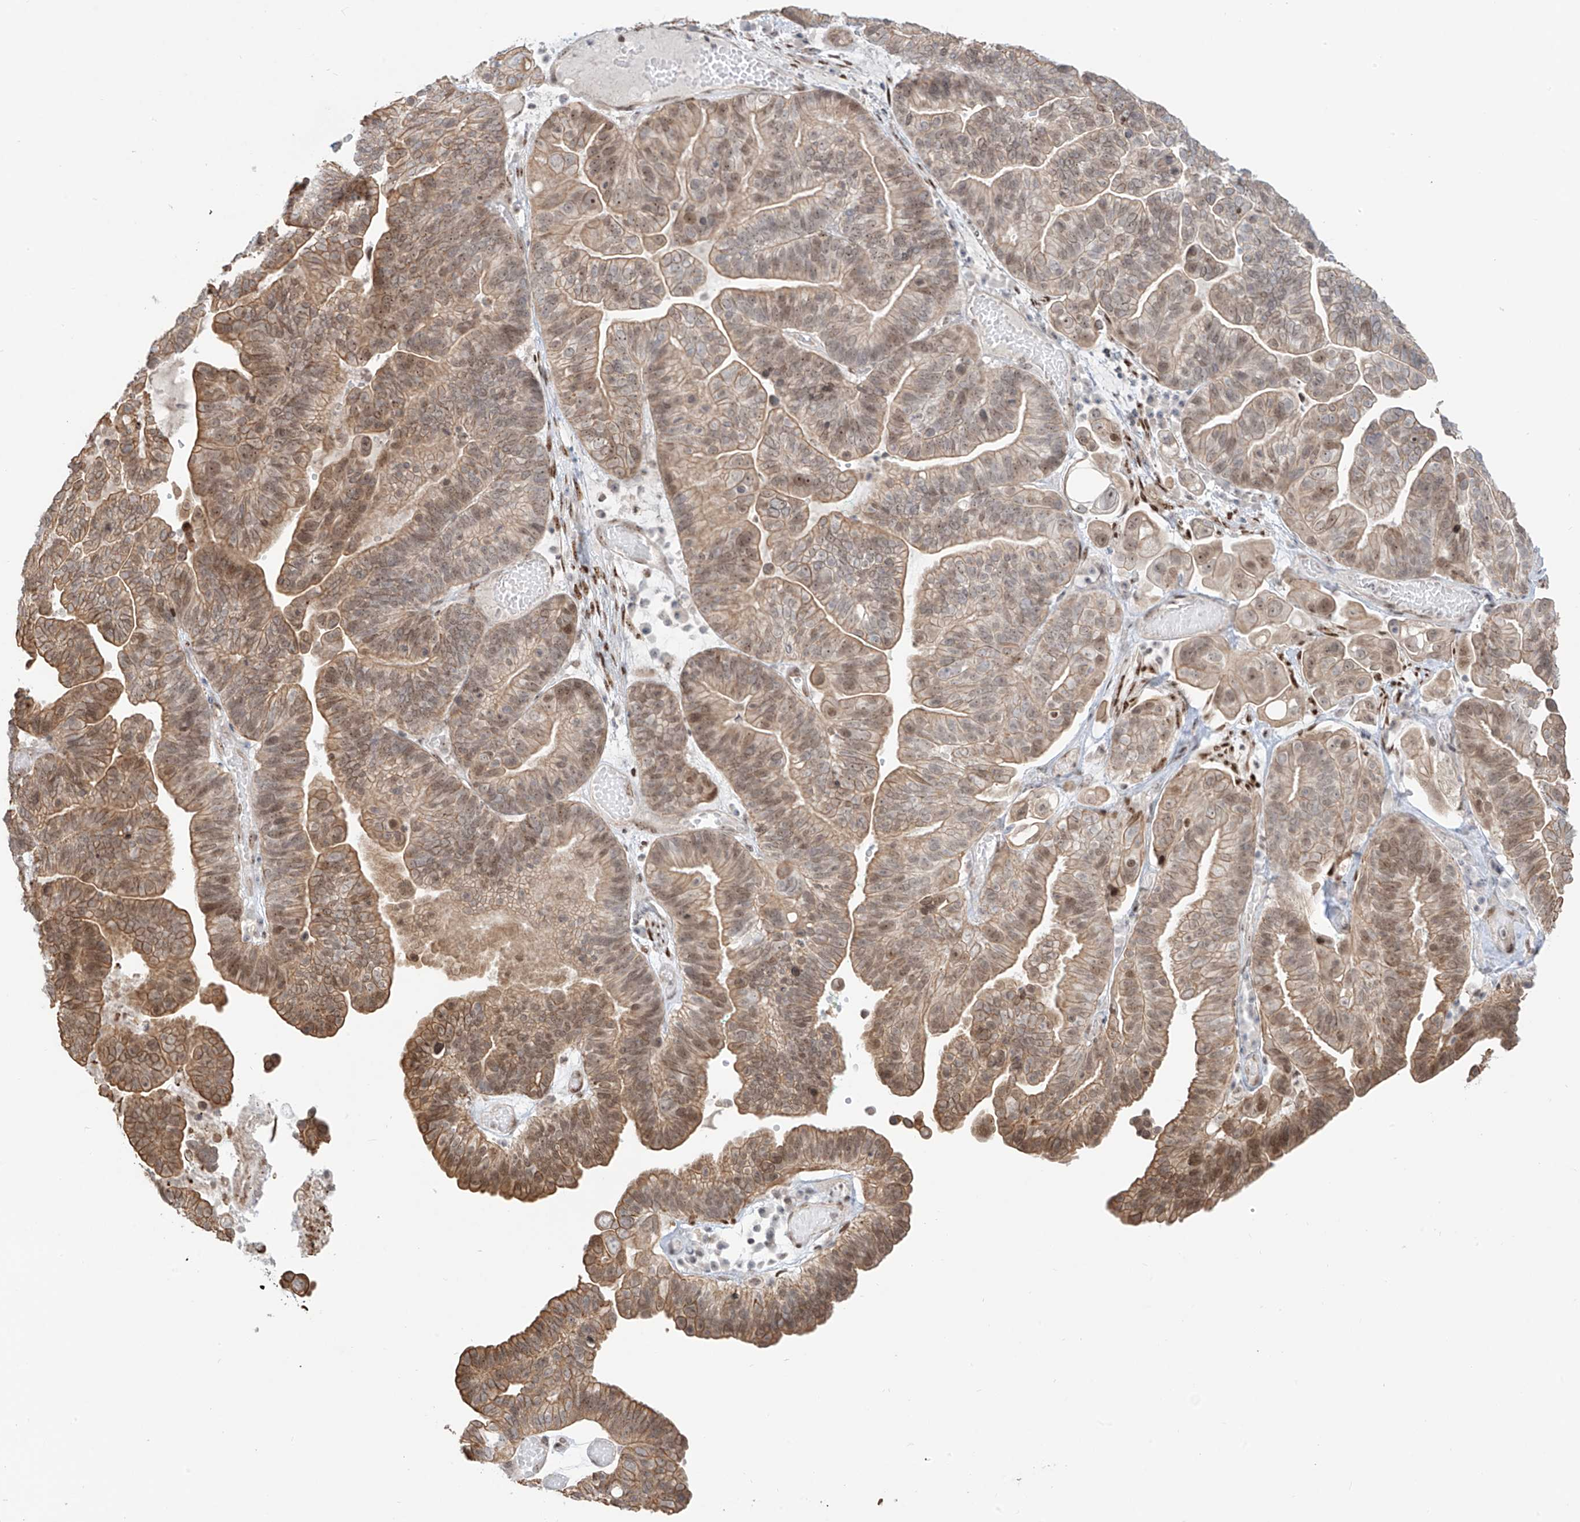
{"staining": {"intensity": "moderate", "quantity": ">75%", "location": "cytoplasmic/membranous,nuclear"}, "tissue": "ovarian cancer", "cell_type": "Tumor cells", "image_type": "cancer", "snomed": [{"axis": "morphology", "description": "Cystadenocarcinoma, serous, NOS"}, {"axis": "topography", "description": "Ovary"}], "caption": "Ovarian serous cystadenocarcinoma stained with DAB (3,3'-diaminobenzidine) IHC displays medium levels of moderate cytoplasmic/membranous and nuclear expression in approximately >75% of tumor cells. The staining is performed using DAB brown chromogen to label protein expression. The nuclei are counter-stained blue using hematoxylin.", "gene": "ZNF512", "patient": {"sex": "female", "age": 56}}